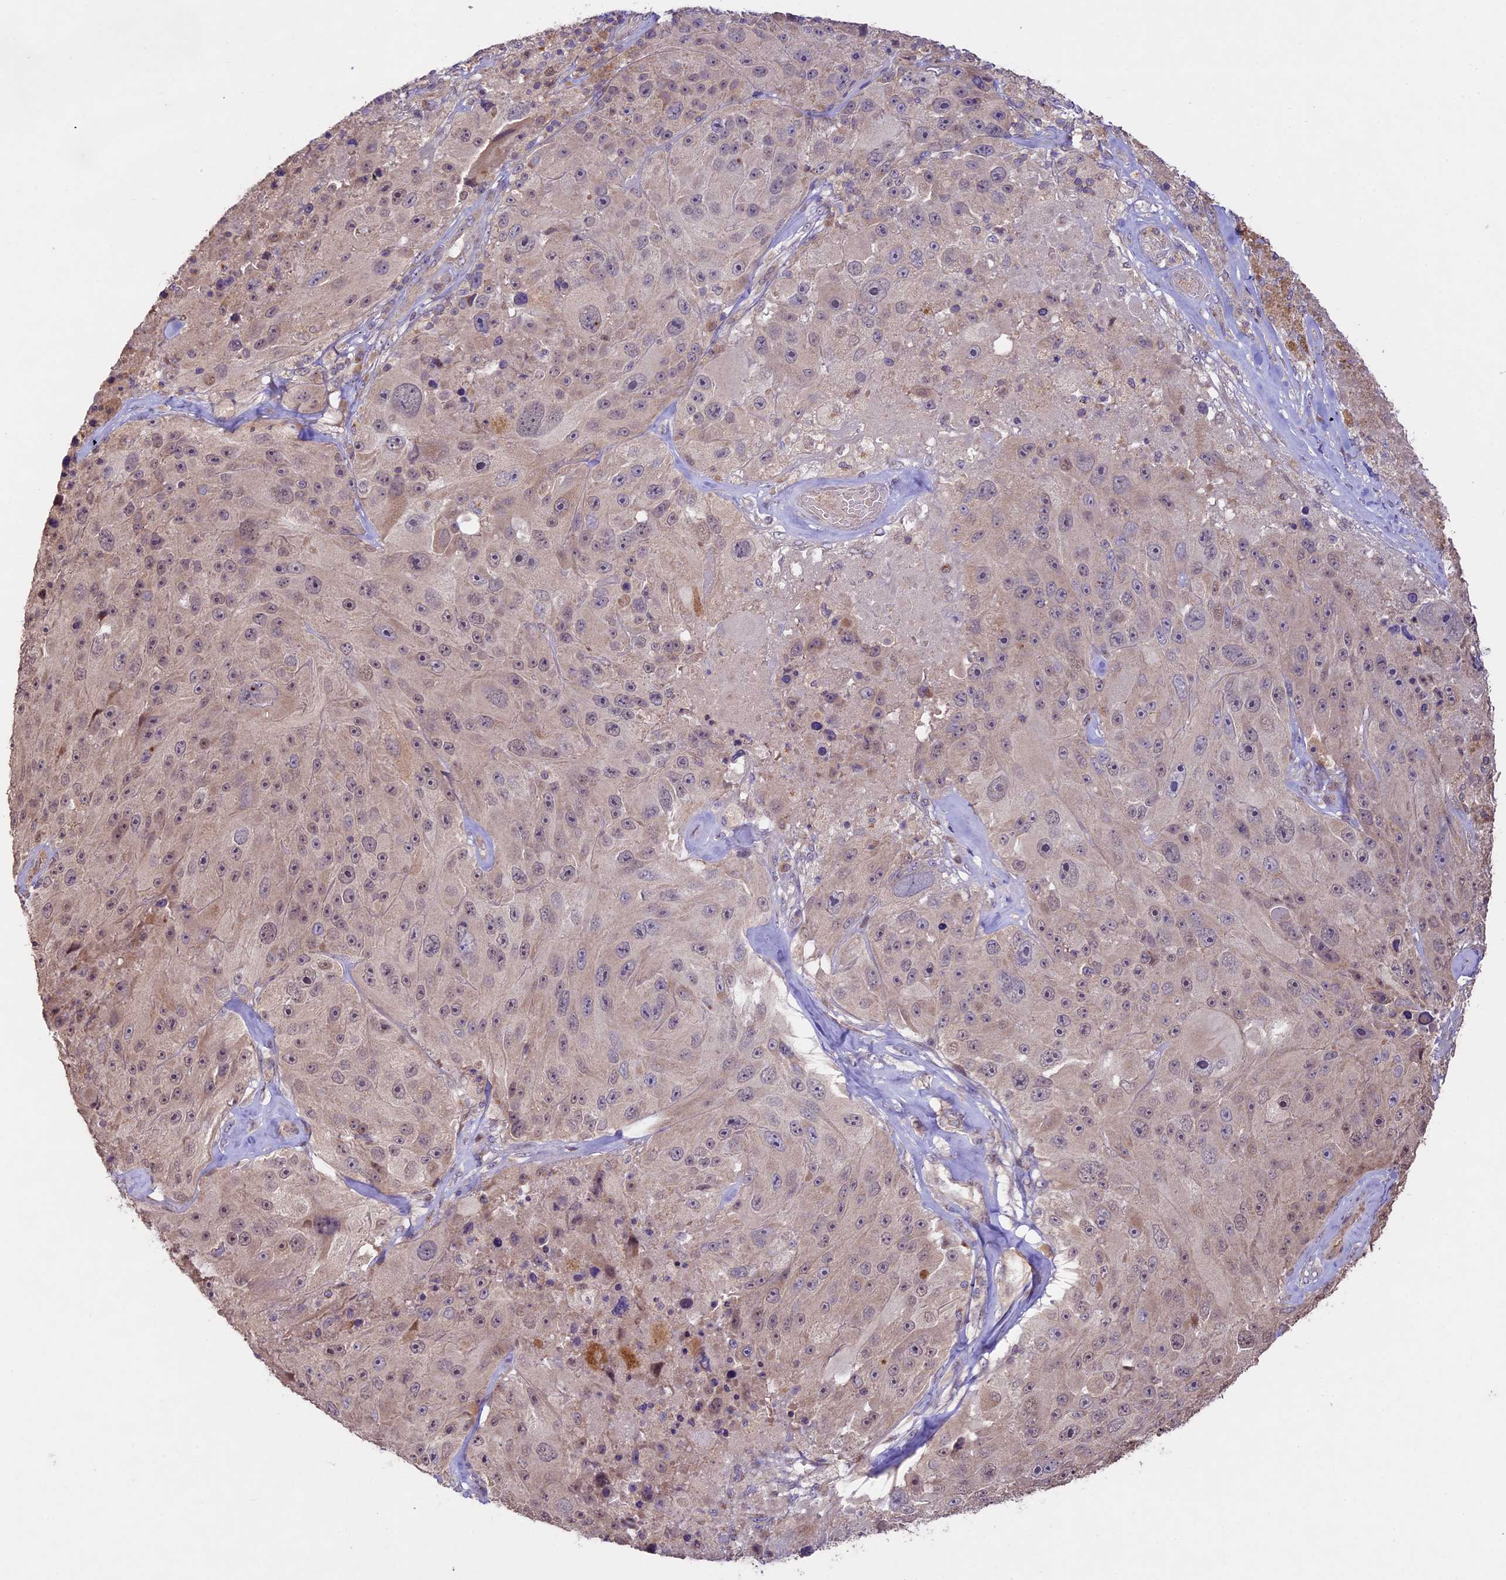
{"staining": {"intensity": "weak", "quantity": "<25%", "location": "cytoplasmic/membranous"}, "tissue": "melanoma", "cell_type": "Tumor cells", "image_type": "cancer", "snomed": [{"axis": "morphology", "description": "Malignant melanoma, Metastatic site"}, {"axis": "topography", "description": "Lymph node"}], "caption": "IHC of human melanoma displays no expression in tumor cells. (Stains: DAB immunohistochemistry (IHC) with hematoxylin counter stain, Microscopy: brightfield microscopy at high magnification).", "gene": "BCAS4", "patient": {"sex": "male", "age": 62}}